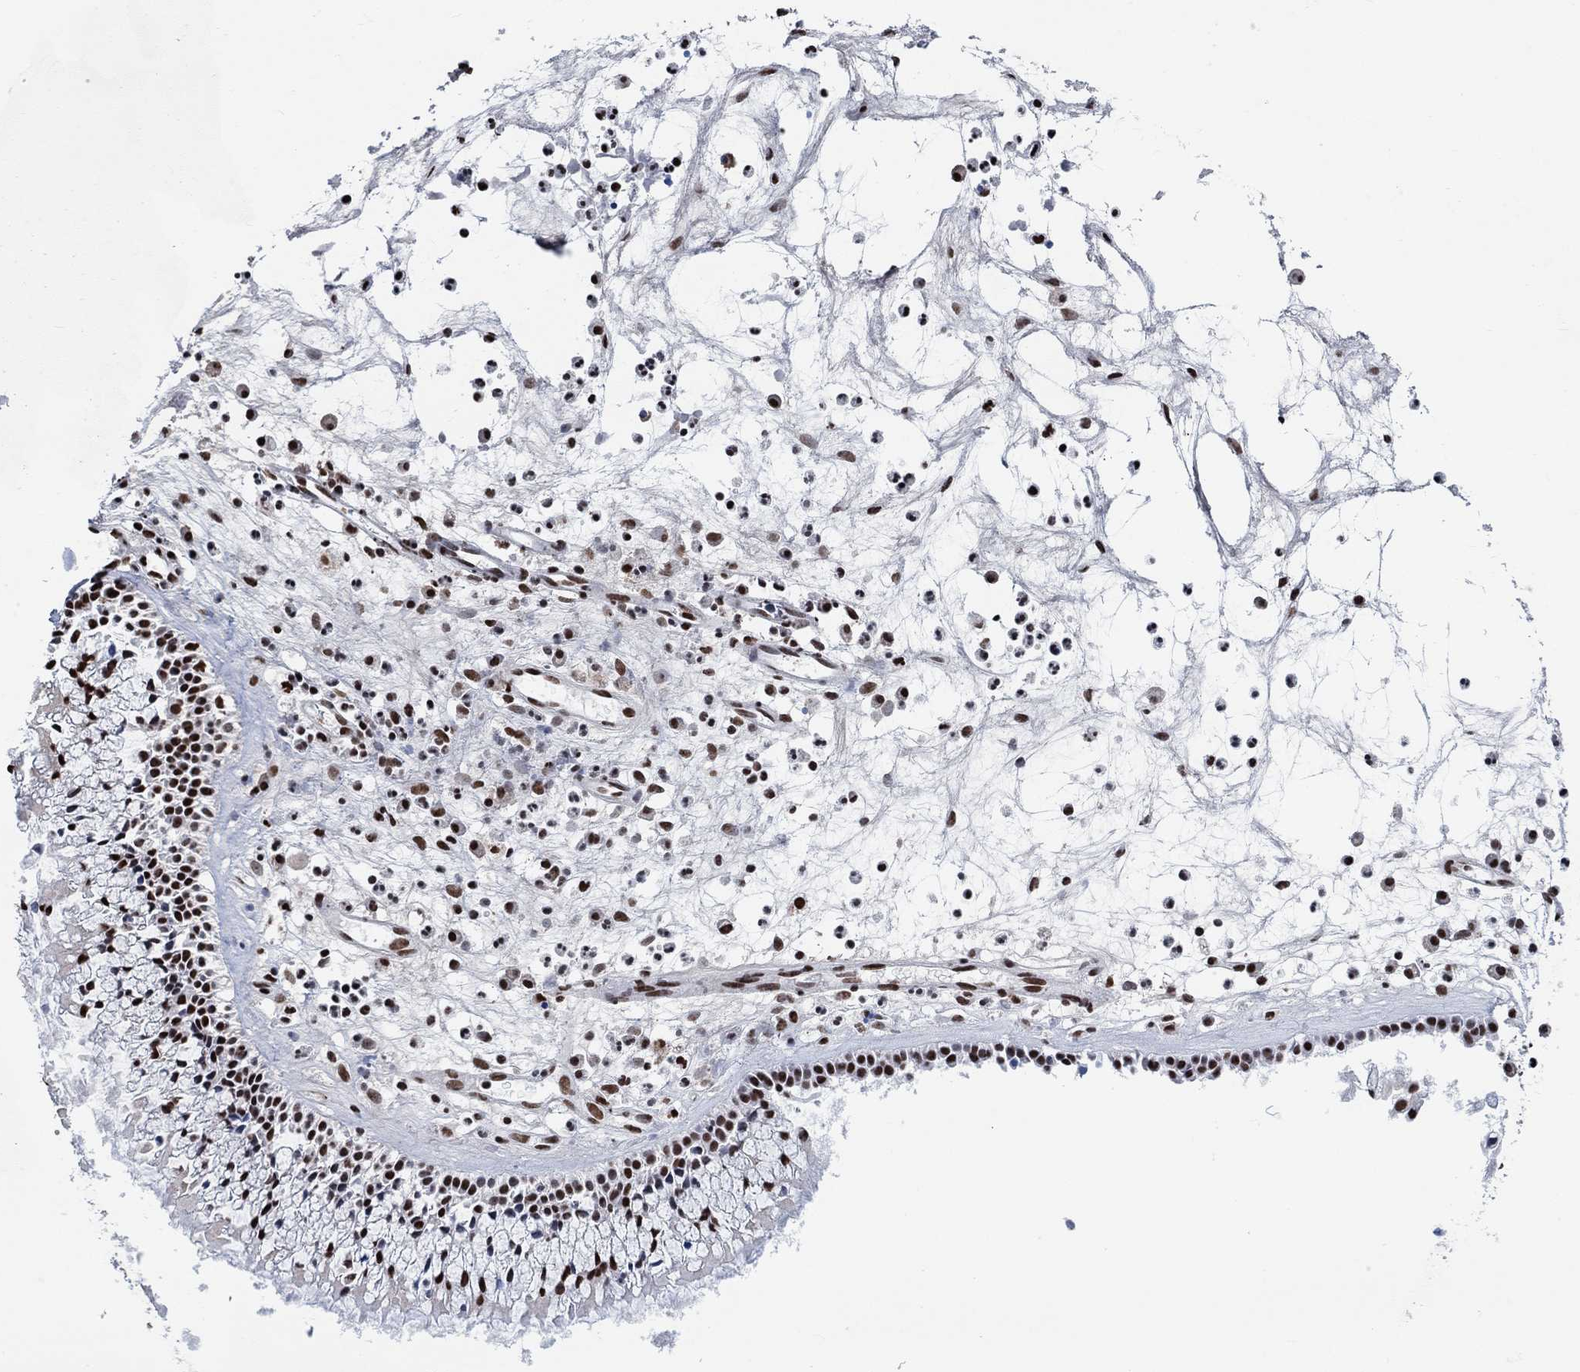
{"staining": {"intensity": "strong", "quantity": ">75%", "location": "nuclear"}, "tissue": "nasopharynx", "cell_type": "Respiratory epithelial cells", "image_type": "normal", "snomed": [{"axis": "morphology", "description": "Normal tissue, NOS"}, {"axis": "topography", "description": "Nasopharynx"}], "caption": "Respiratory epithelial cells demonstrate strong nuclear positivity in about >75% of cells in benign nasopharynx.", "gene": "USP39", "patient": {"sex": "female", "age": 47}}